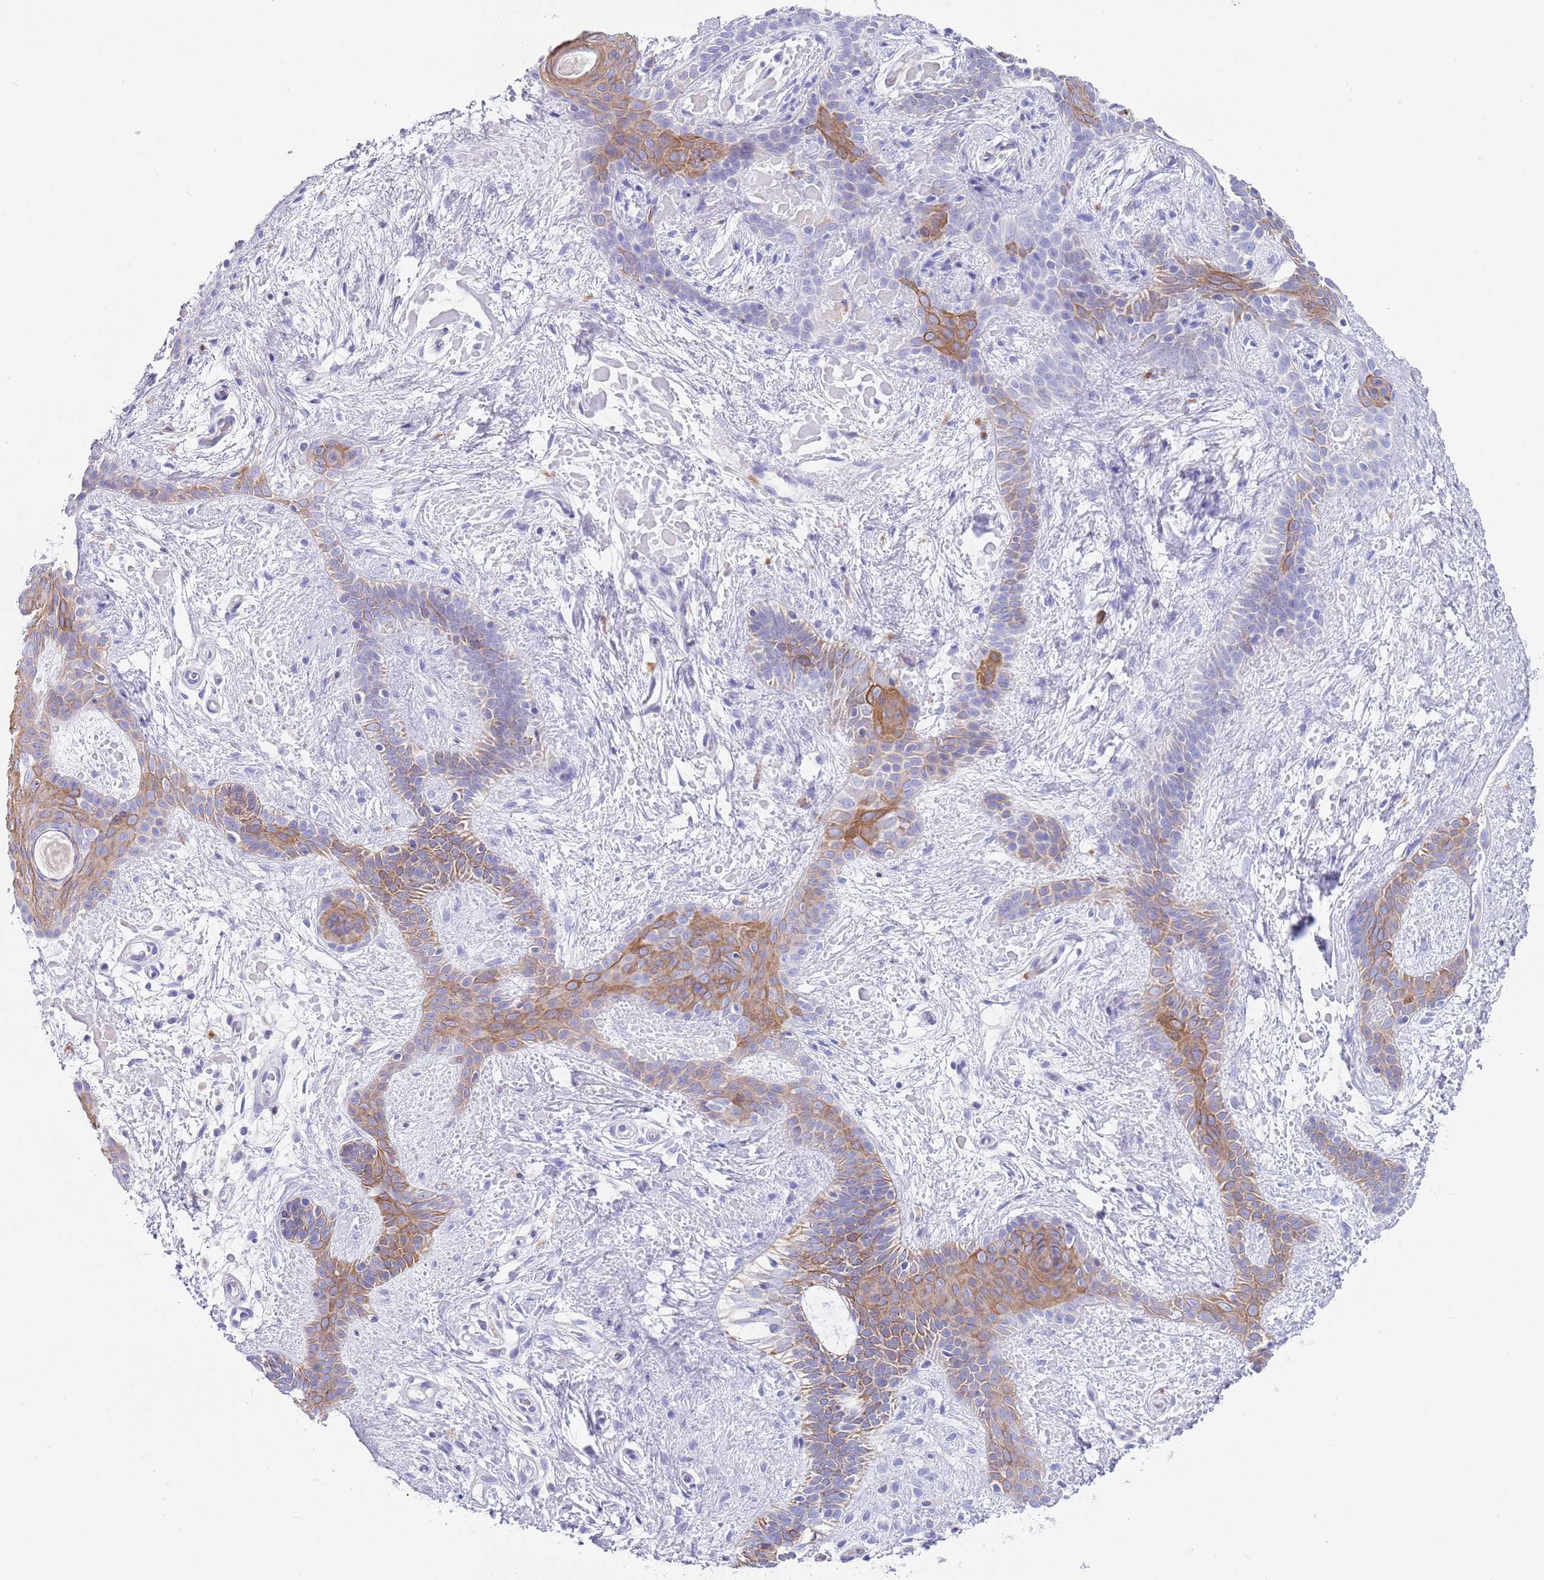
{"staining": {"intensity": "moderate", "quantity": "25%-75%", "location": "cytoplasmic/membranous"}, "tissue": "skin cancer", "cell_type": "Tumor cells", "image_type": "cancer", "snomed": [{"axis": "morphology", "description": "Basal cell carcinoma"}, {"axis": "topography", "description": "Skin"}], "caption": "A brown stain highlights moderate cytoplasmic/membranous staining of a protein in human skin cancer (basal cell carcinoma) tumor cells.", "gene": "CPXM2", "patient": {"sex": "male", "age": 78}}